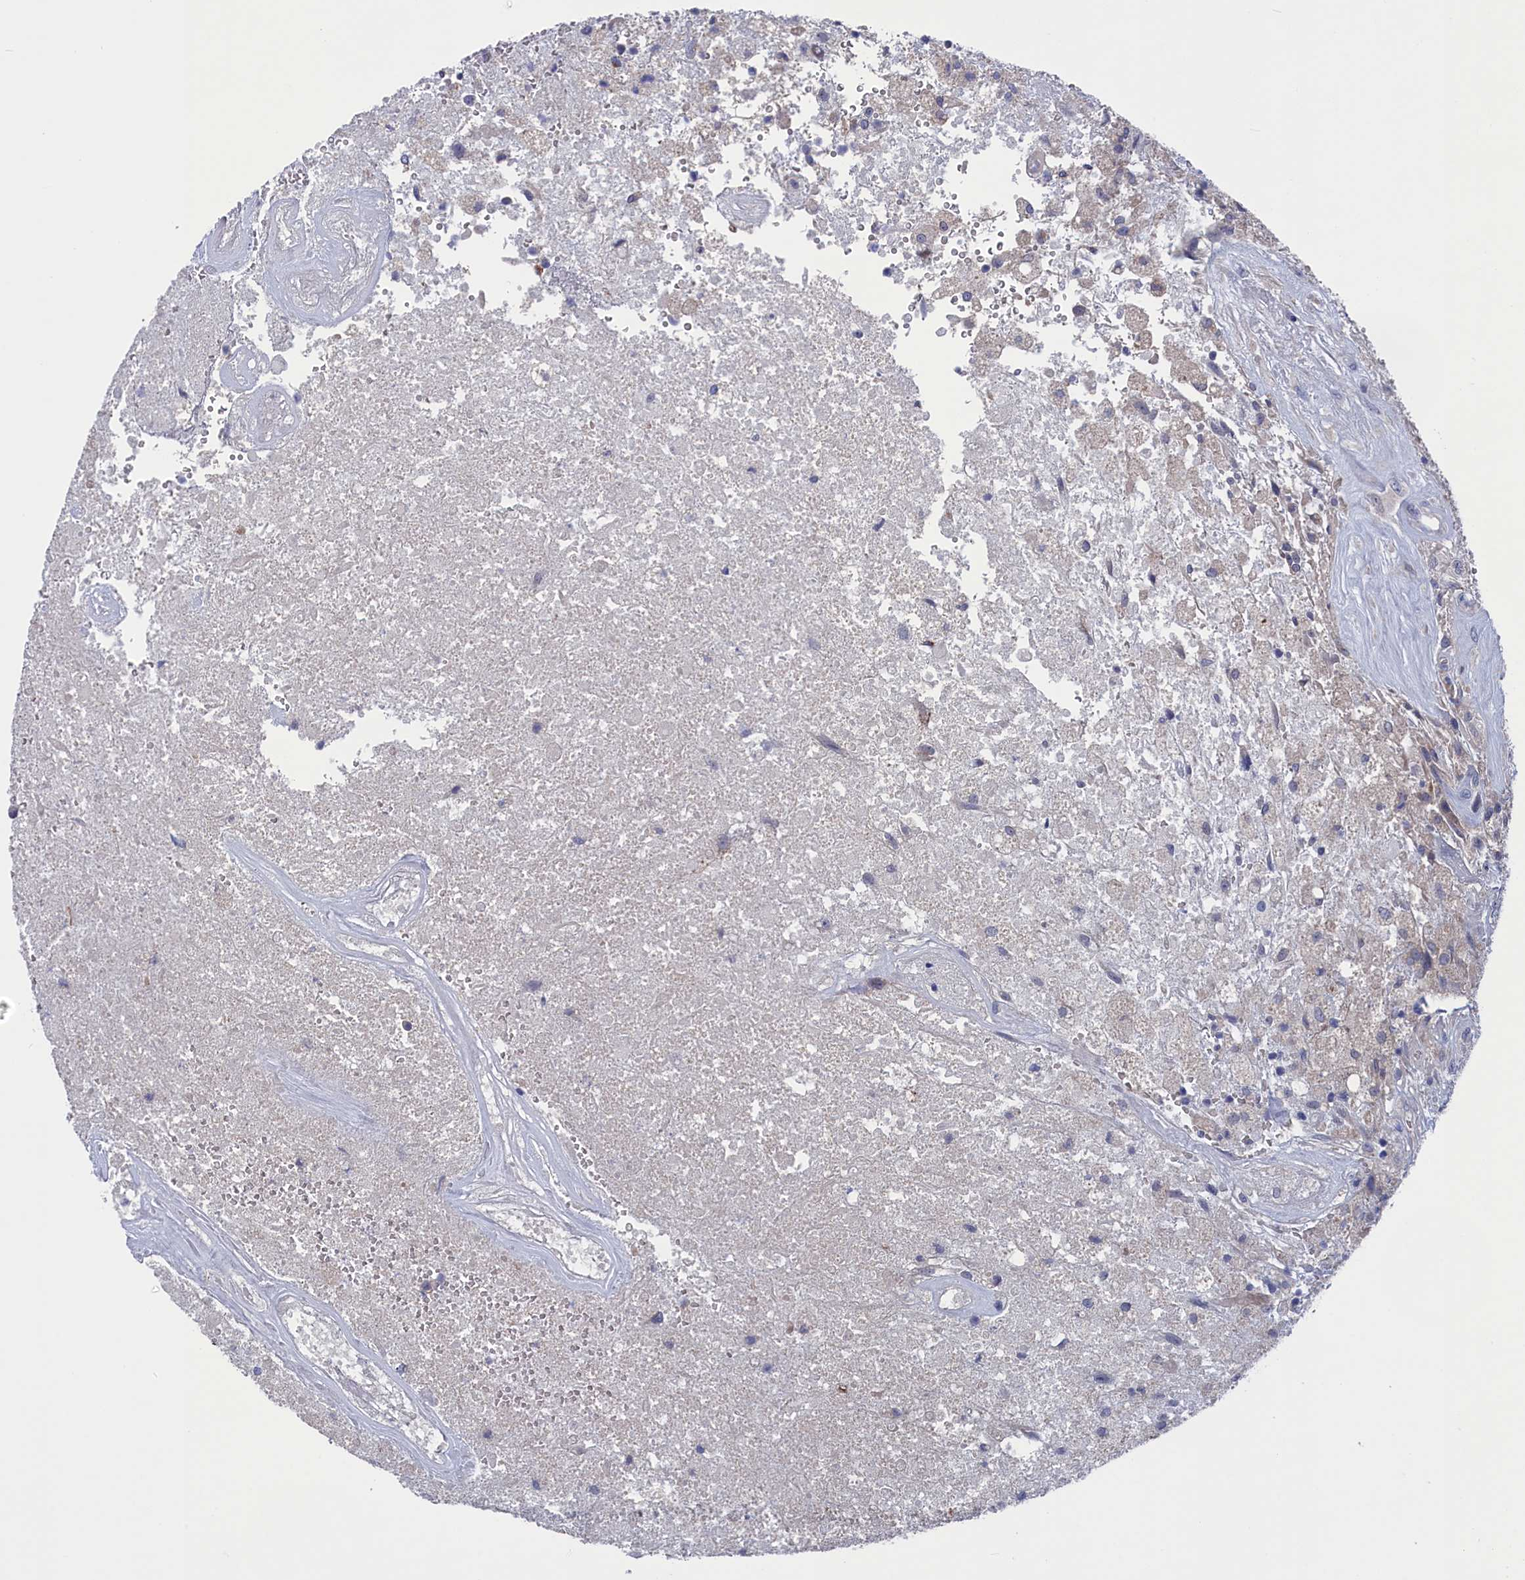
{"staining": {"intensity": "weak", "quantity": "<25%", "location": "cytoplasmic/membranous"}, "tissue": "glioma", "cell_type": "Tumor cells", "image_type": "cancer", "snomed": [{"axis": "morphology", "description": "Glioma, malignant, High grade"}, {"axis": "topography", "description": "Brain"}], "caption": "Tumor cells are negative for brown protein staining in glioma.", "gene": "SPATA13", "patient": {"sex": "male", "age": 56}}